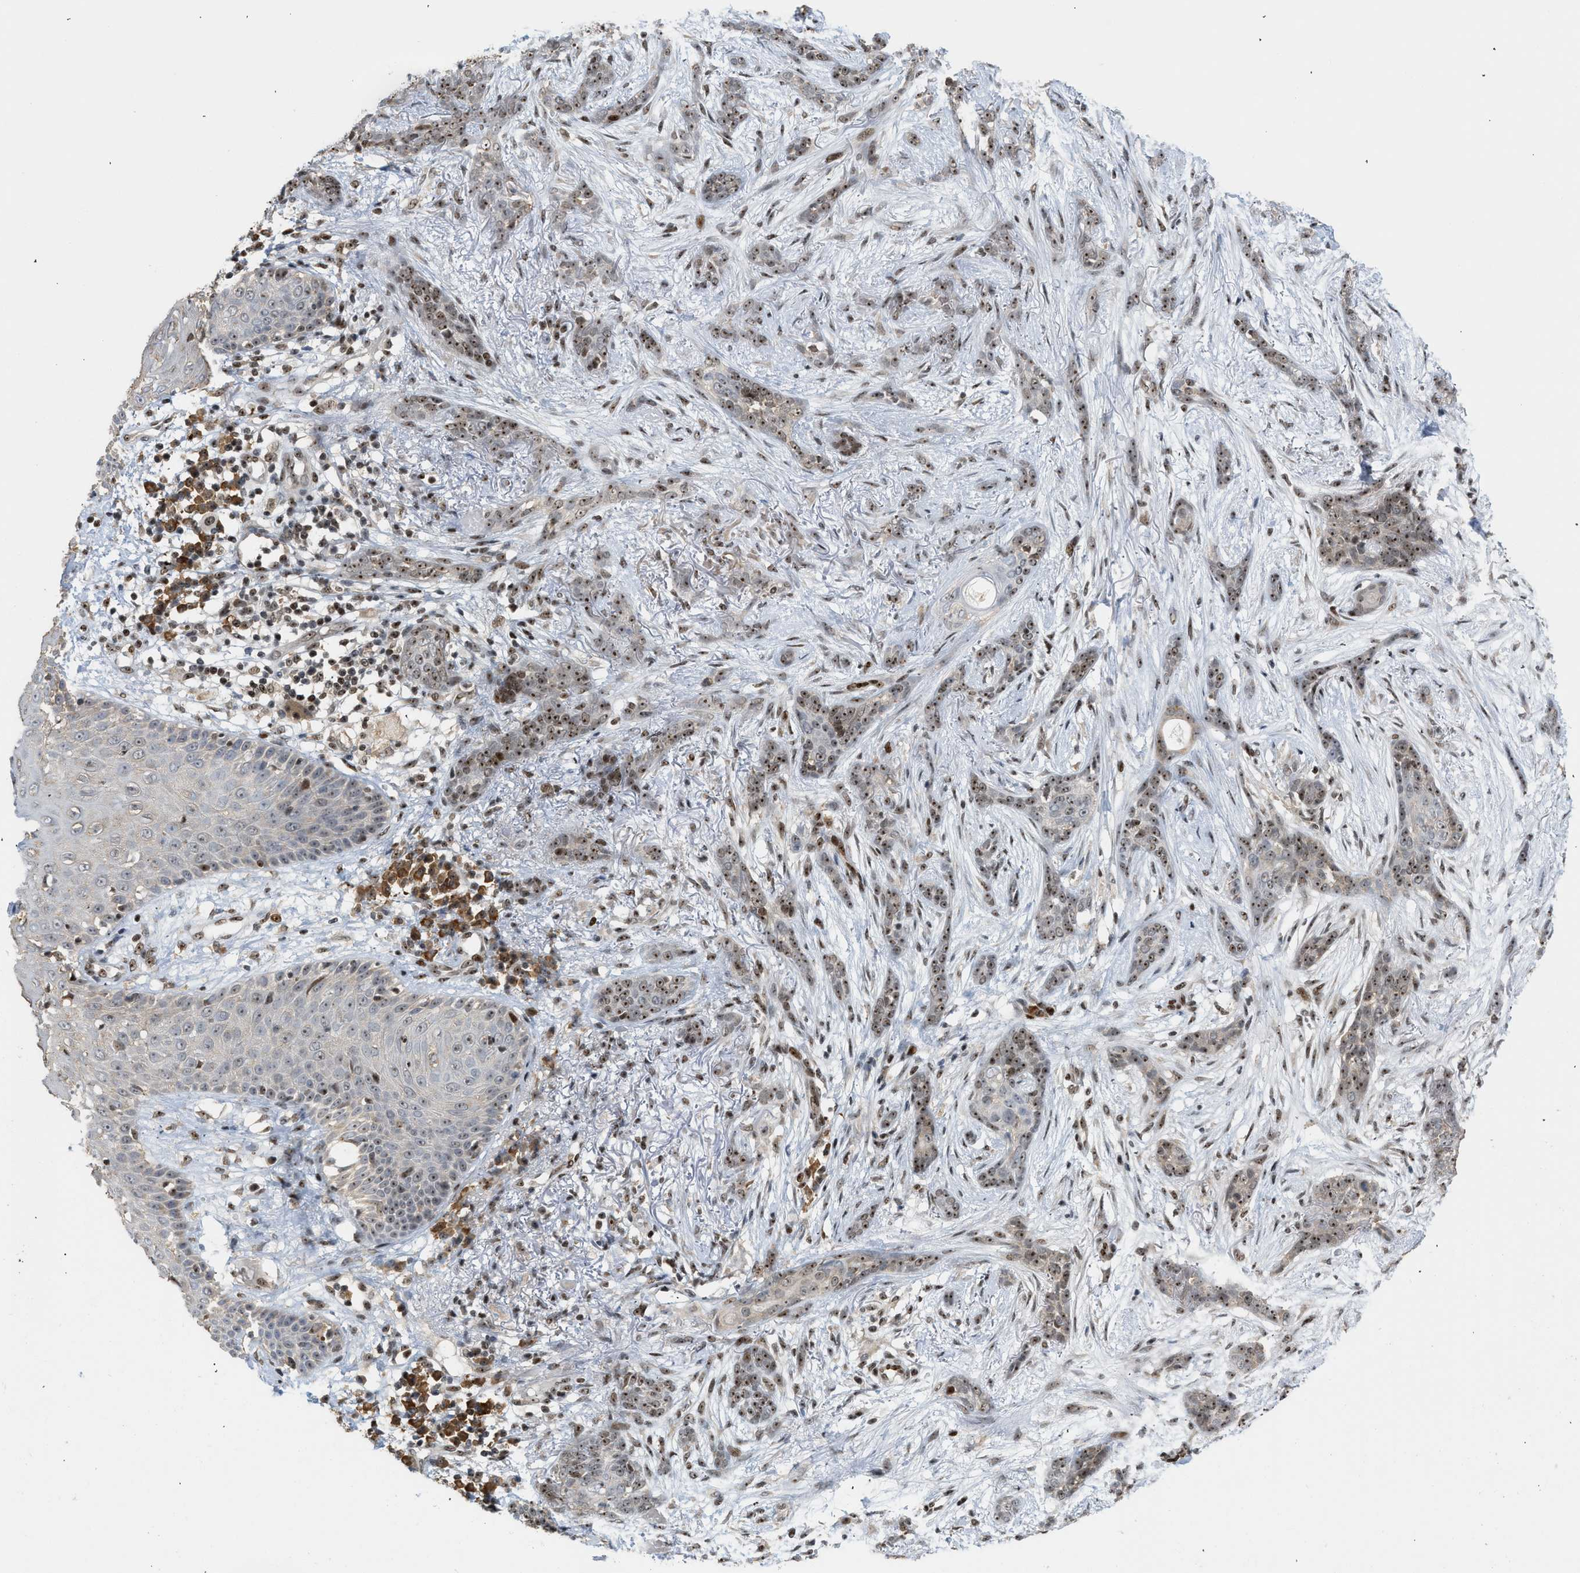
{"staining": {"intensity": "moderate", "quantity": ">75%", "location": "nuclear"}, "tissue": "skin cancer", "cell_type": "Tumor cells", "image_type": "cancer", "snomed": [{"axis": "morphology", "description": "Basal cell carcinoma"}, {"axis": "morphology", "description": "Adnexal tumor, benign"}, {"axis": "topography", "description": "Skin"}], "caption": "Immunohistochemistry histopathology image of neoplastic tissue: skin cancer (benign adnexal tumor) stained using IHC reveals medium levels of moderate protein expression localized specifically in the nuclear of tumor cells, appearing as a nuclear brown color.", "gene": "ZNF22", "patient": {"sex": "female", "age": 42}}